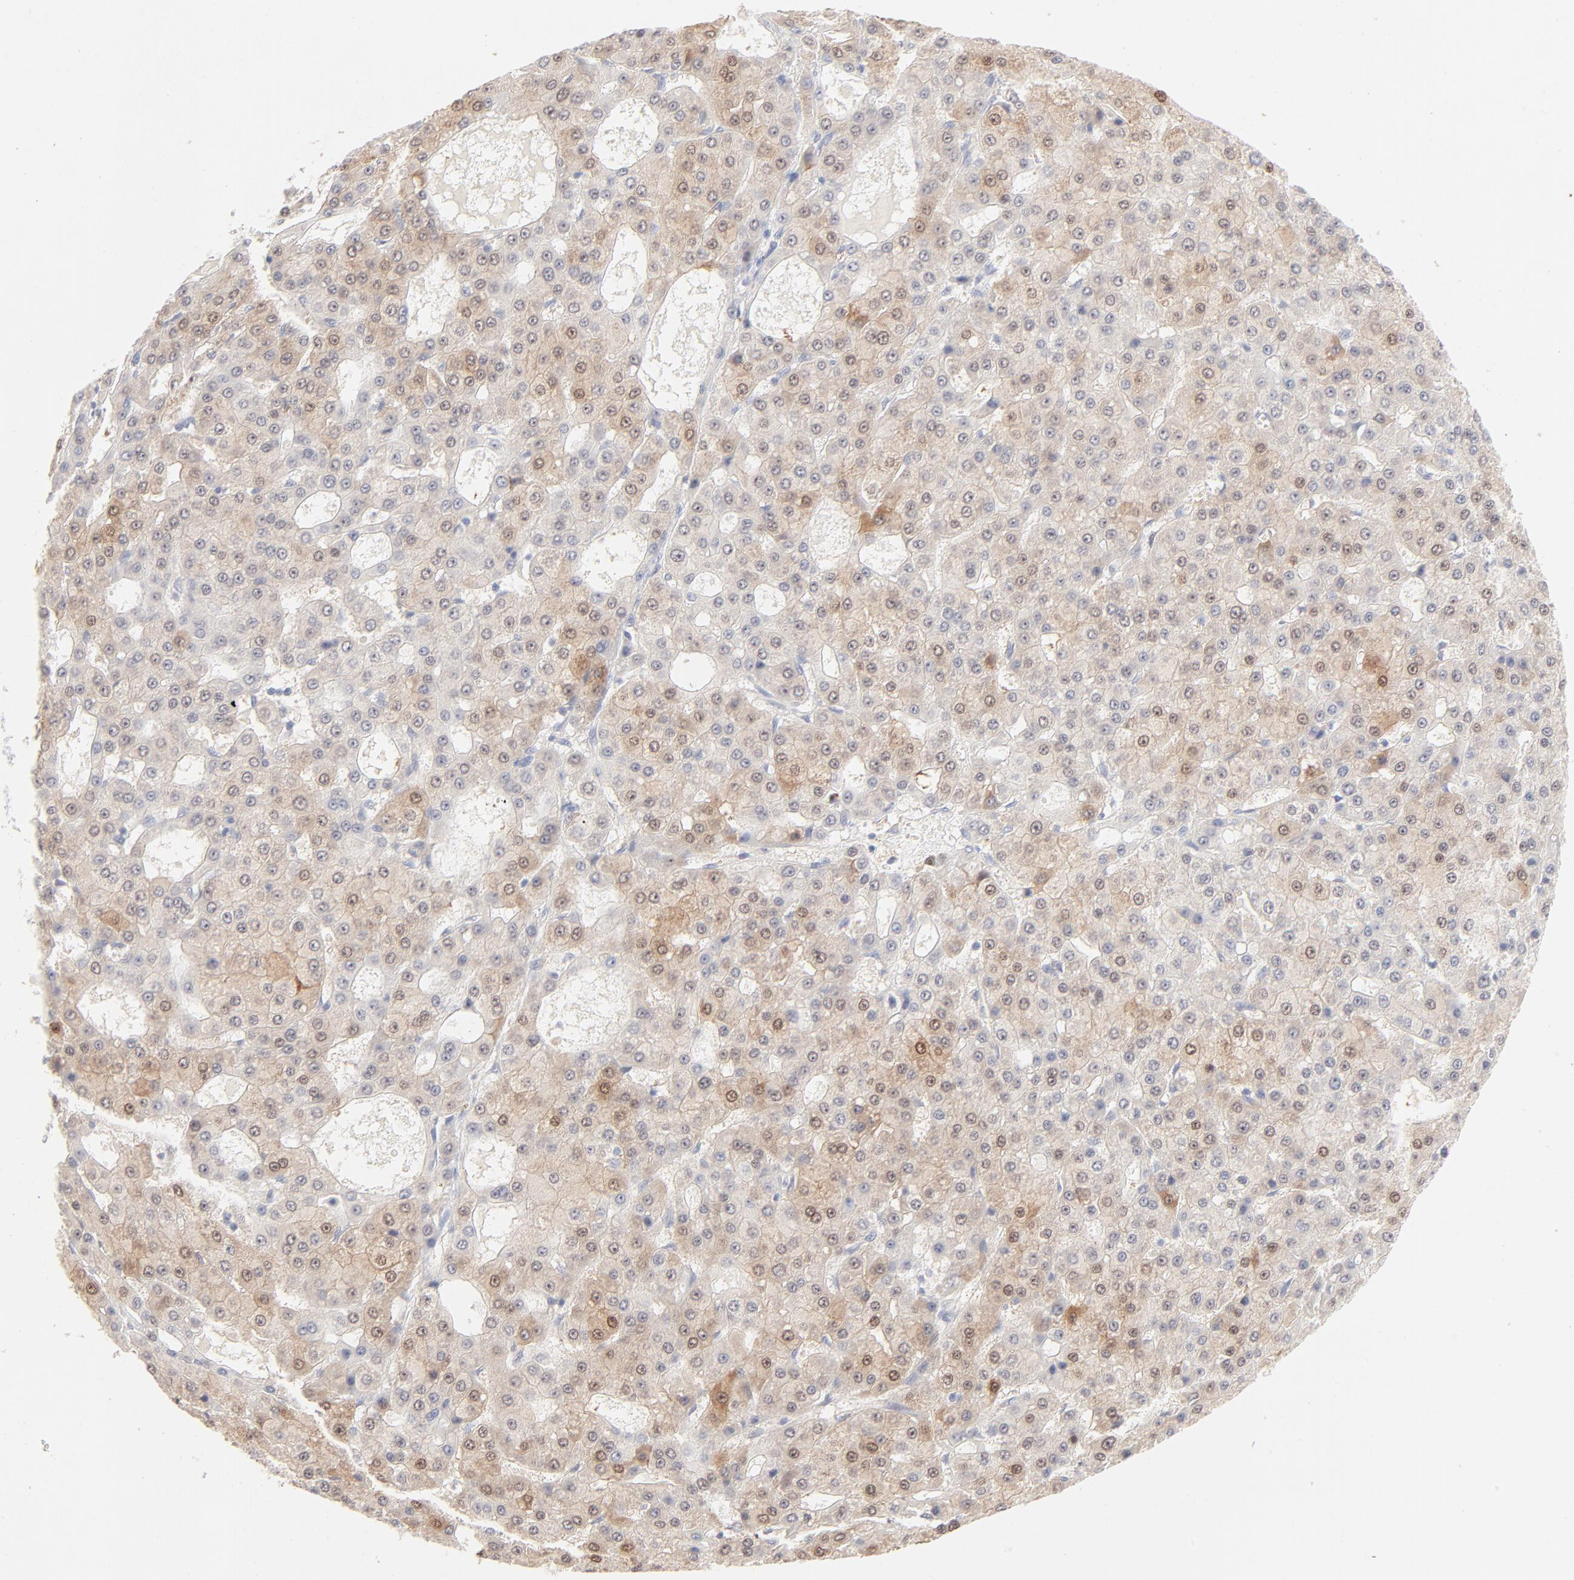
{"staining": {"intensity": "moderate", "quantity": ">75%", "location": "cytoplasmic/membranous,nuclear"}, "tissue": "liver cancer", "cell_type": "Tumor cells", "image_type": "cancer", "snomed": [{"axis": "morphology", "description": "Carcinoma, Hepatocellular, NOS"}, {"axis": "topography", "description": "Liver"}], "caption": "Brown immunohistochemical staining in human liver cancer demonstrates moderate cytoplasmic/membranous and nuclear expression in about >75% of tumor cells.", "gene": "ONECUT1", "patient": {"sex": "male", "age": 47}}